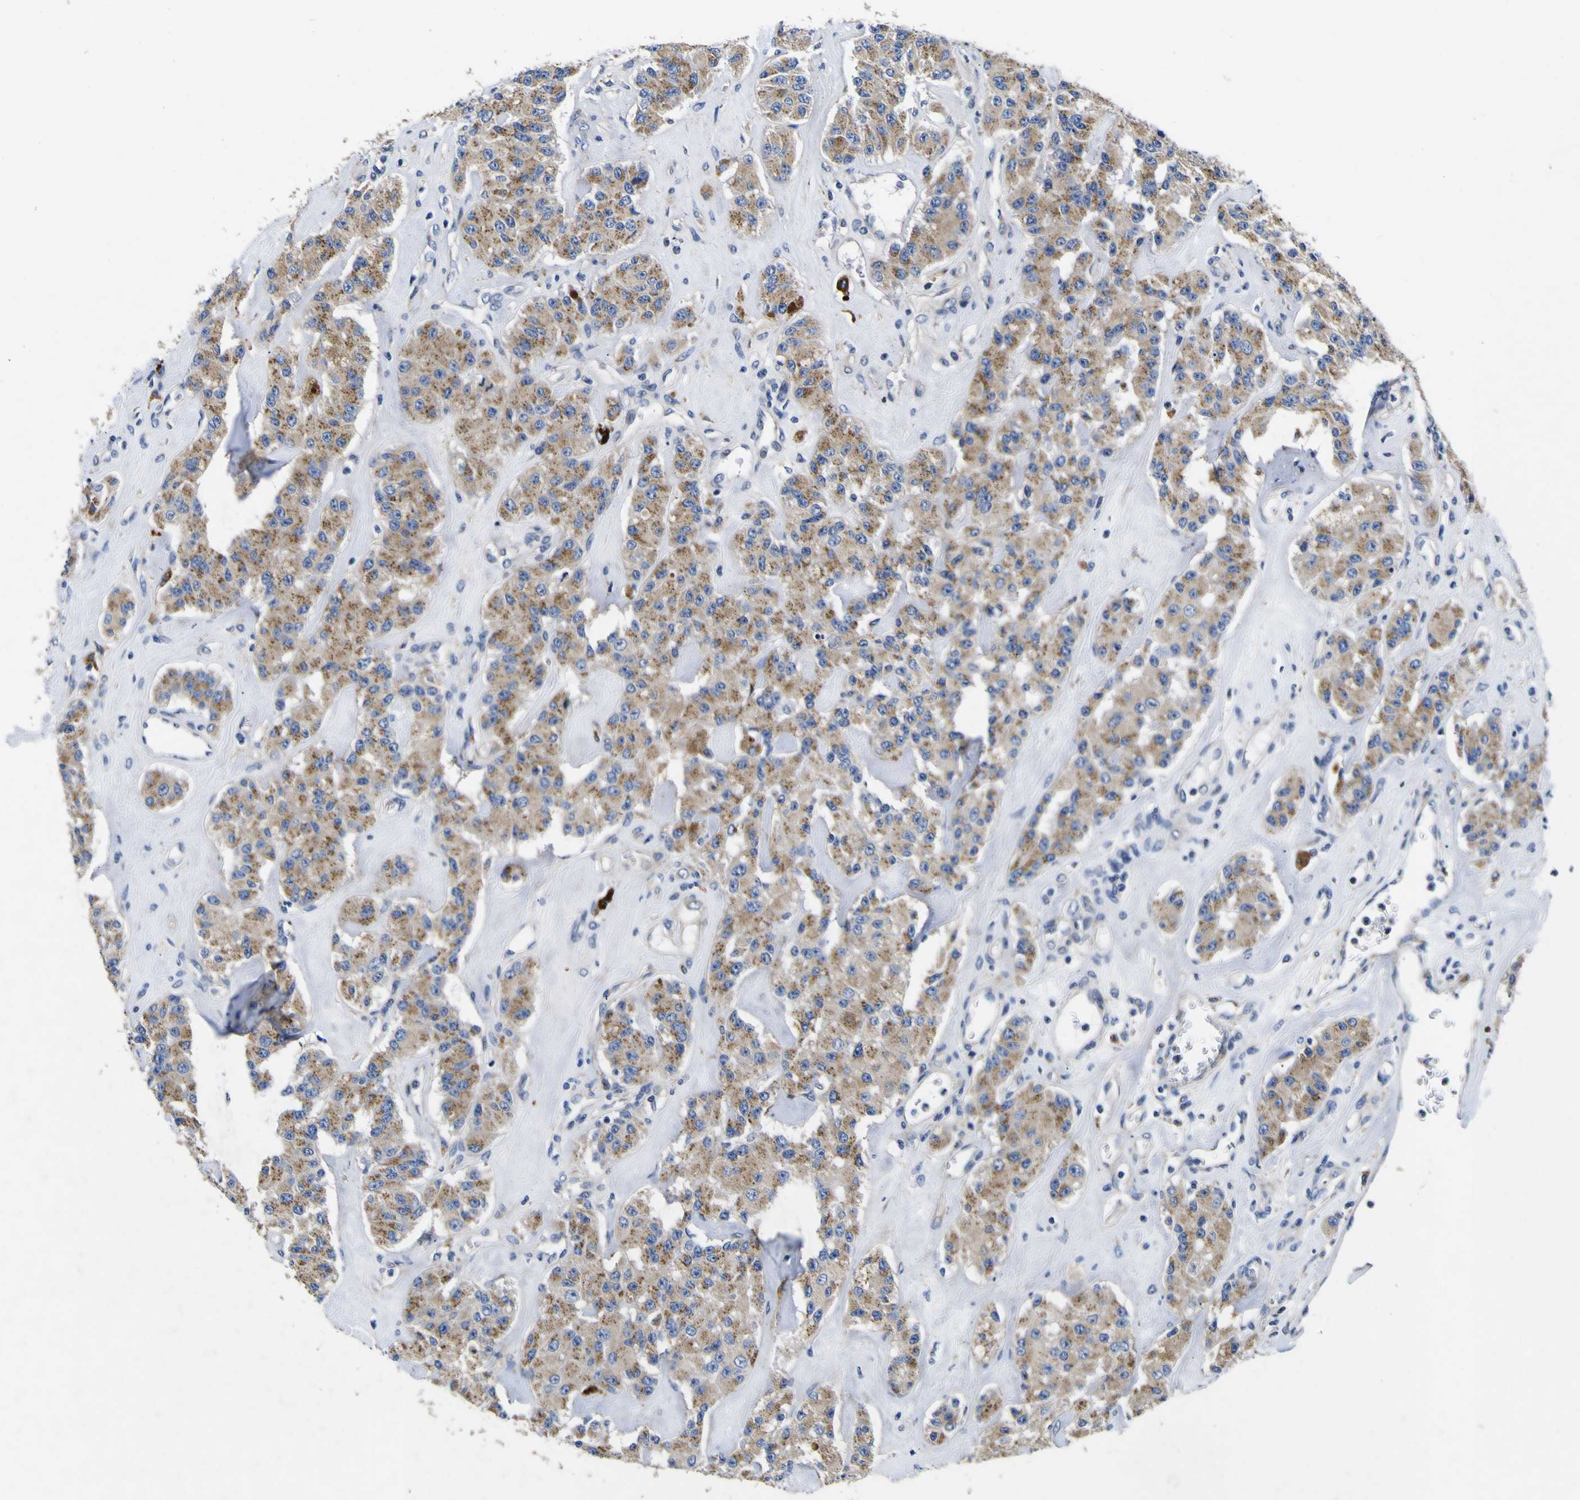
{"staining": {"intensity": "moderate", "quantity": ">75%", "location": "cytoplasmic/membranous"}, "tissue": "carcinoid", "cell_type": "Tumor cells", "image_type": "cancer", "snomed": [{"axis": "morphology", "description": "Carcinoid, malignant, NOS"}, {"axis": "topography", "description": "Pancreas"}], "caption": "An immunohistochemistry micrograph of neoplastic tissue is shown. Protein staining in brown labels moderate cytoplasmic/membranous positivity in carcinoid within tumor cells. (DAB (3,3'-diaminobenzidine) IHC with brightfield microscopy, high magnification).", "gene": "COA1", "patient": {"sex": "male", "age": 41}}